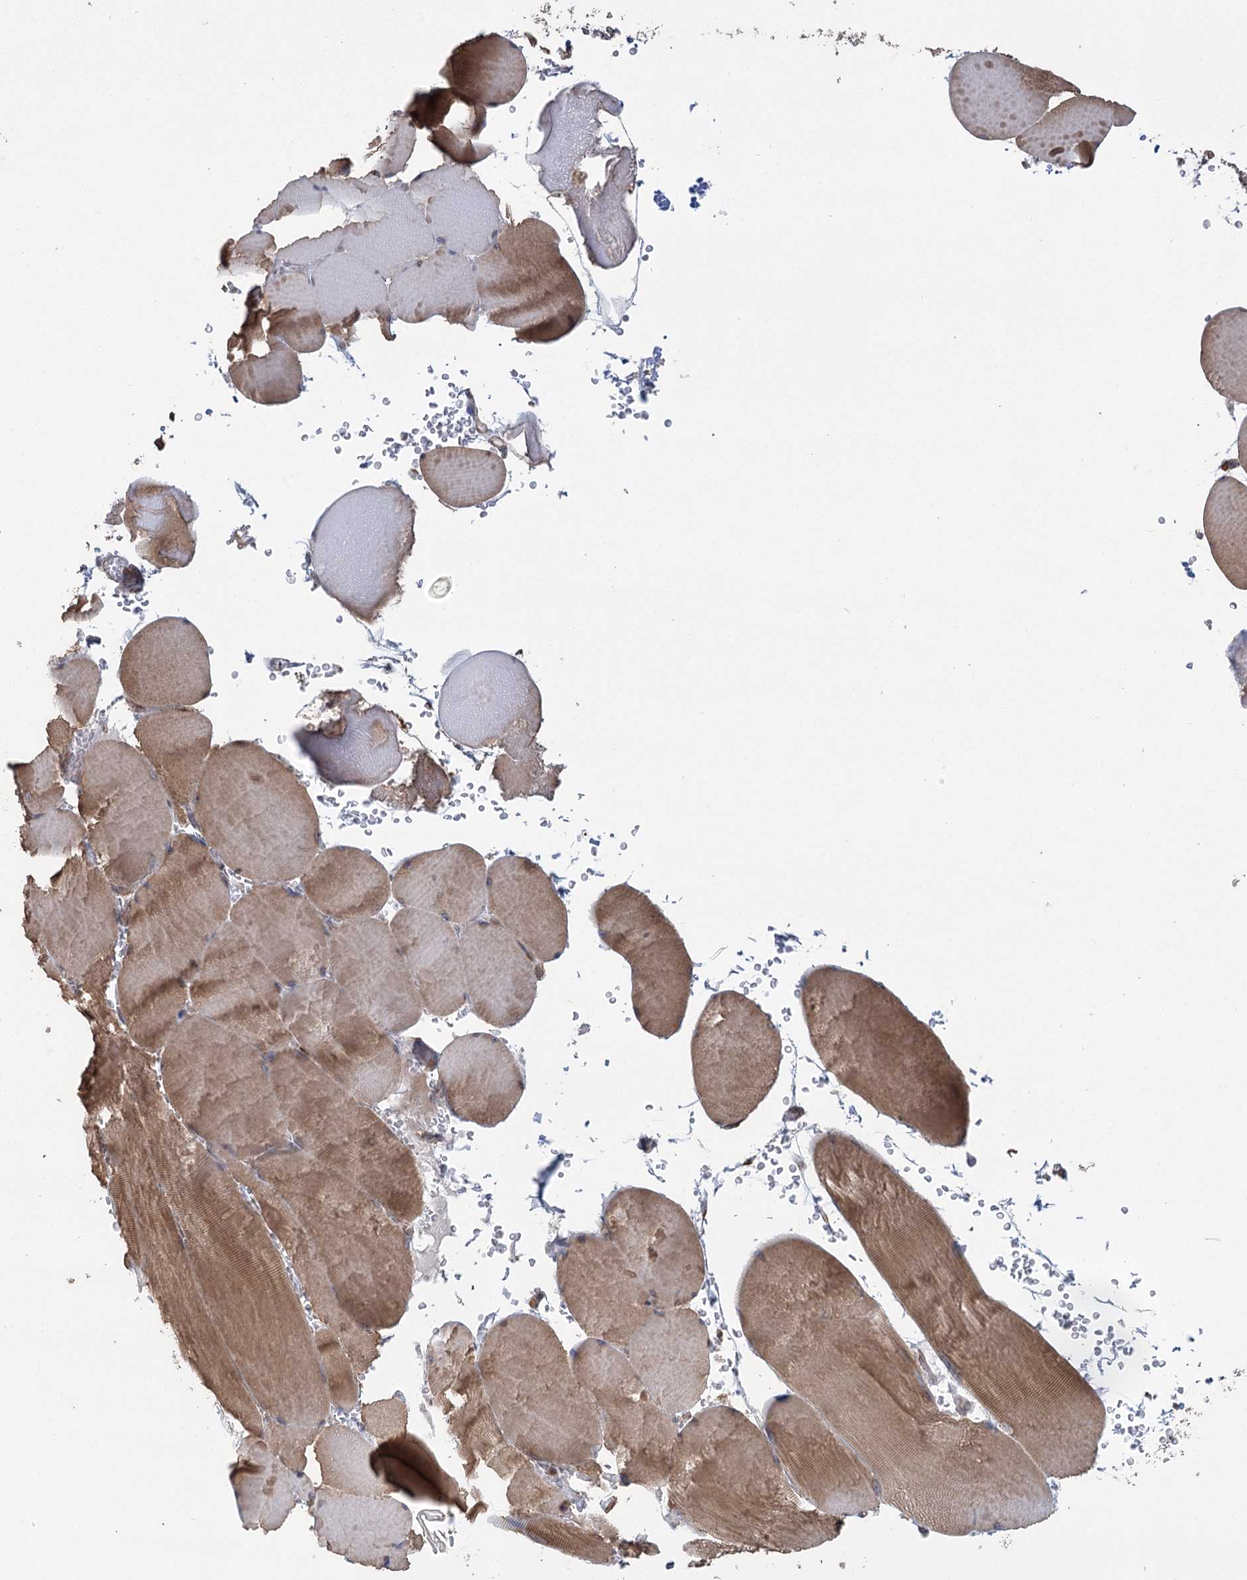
{"staining": {"intensity": "moderate", "quantity": ">75%", "location": "cytoplasmic/membranous"}, "tissue": "skeletal muscle", "cell_type": "Myocytes", "image_type": "normal", "snomed": [{"axis": "morphology", "description": "Normal tissue, NOS"}, {"axis": "topography", "description": "Skeletal muscle"}, {"axis": "topography", "description": "Head-Neck"}], "caption": "The histopathology image shows staining of benign skeletal muscle, revealing moderate cytoplasmic/membranous protein expression (brown color) within myocytes. The staining was performed using DAB (3,3'-diaminobenzidine) to visualize the protein expression in brown, while the nuclei were stained in blue with hematoxylin (Magnification: 20x).", "gene": "RWDD4", "patient": {"sex": "male", "age": 66}}